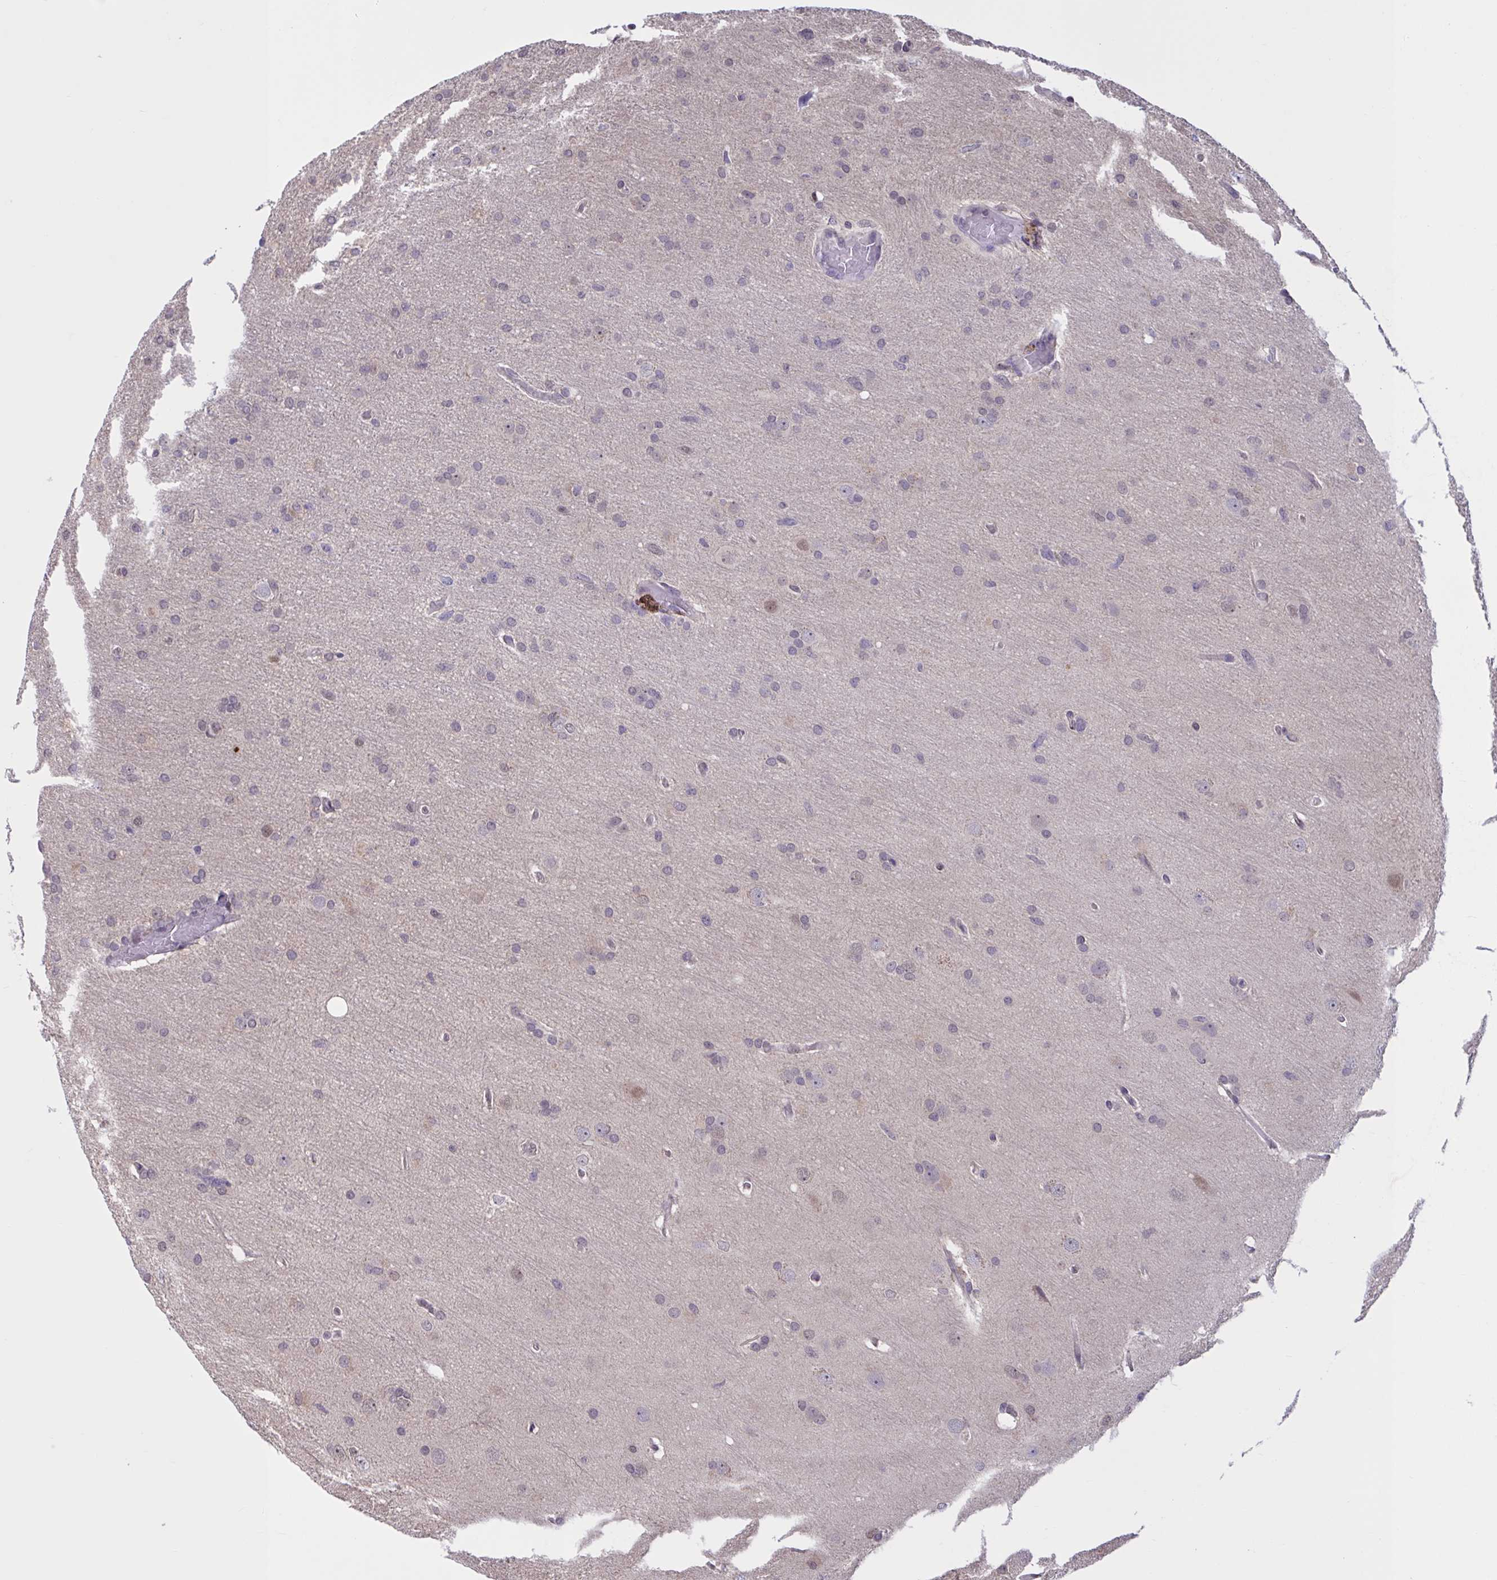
{"staining": {"intensity": "negative", "quantity": "none", "location": "none"}, "tissue": "glioma", "cell_type": "Tumor cells", "image_type": "cancer", "snomed": [{"axis": "morphology", "description": "Glioma, malignant, High grade"}, {"axis": "topography", "description": "Brain"}], "caption": "This is a micrograph of immunohistochemistry (IHC) staining of malignant glioma (high-grade), which shows no expression in tumor cells.", "gene": "RBL1", "patient": {"sex": "male", "age": 53}}